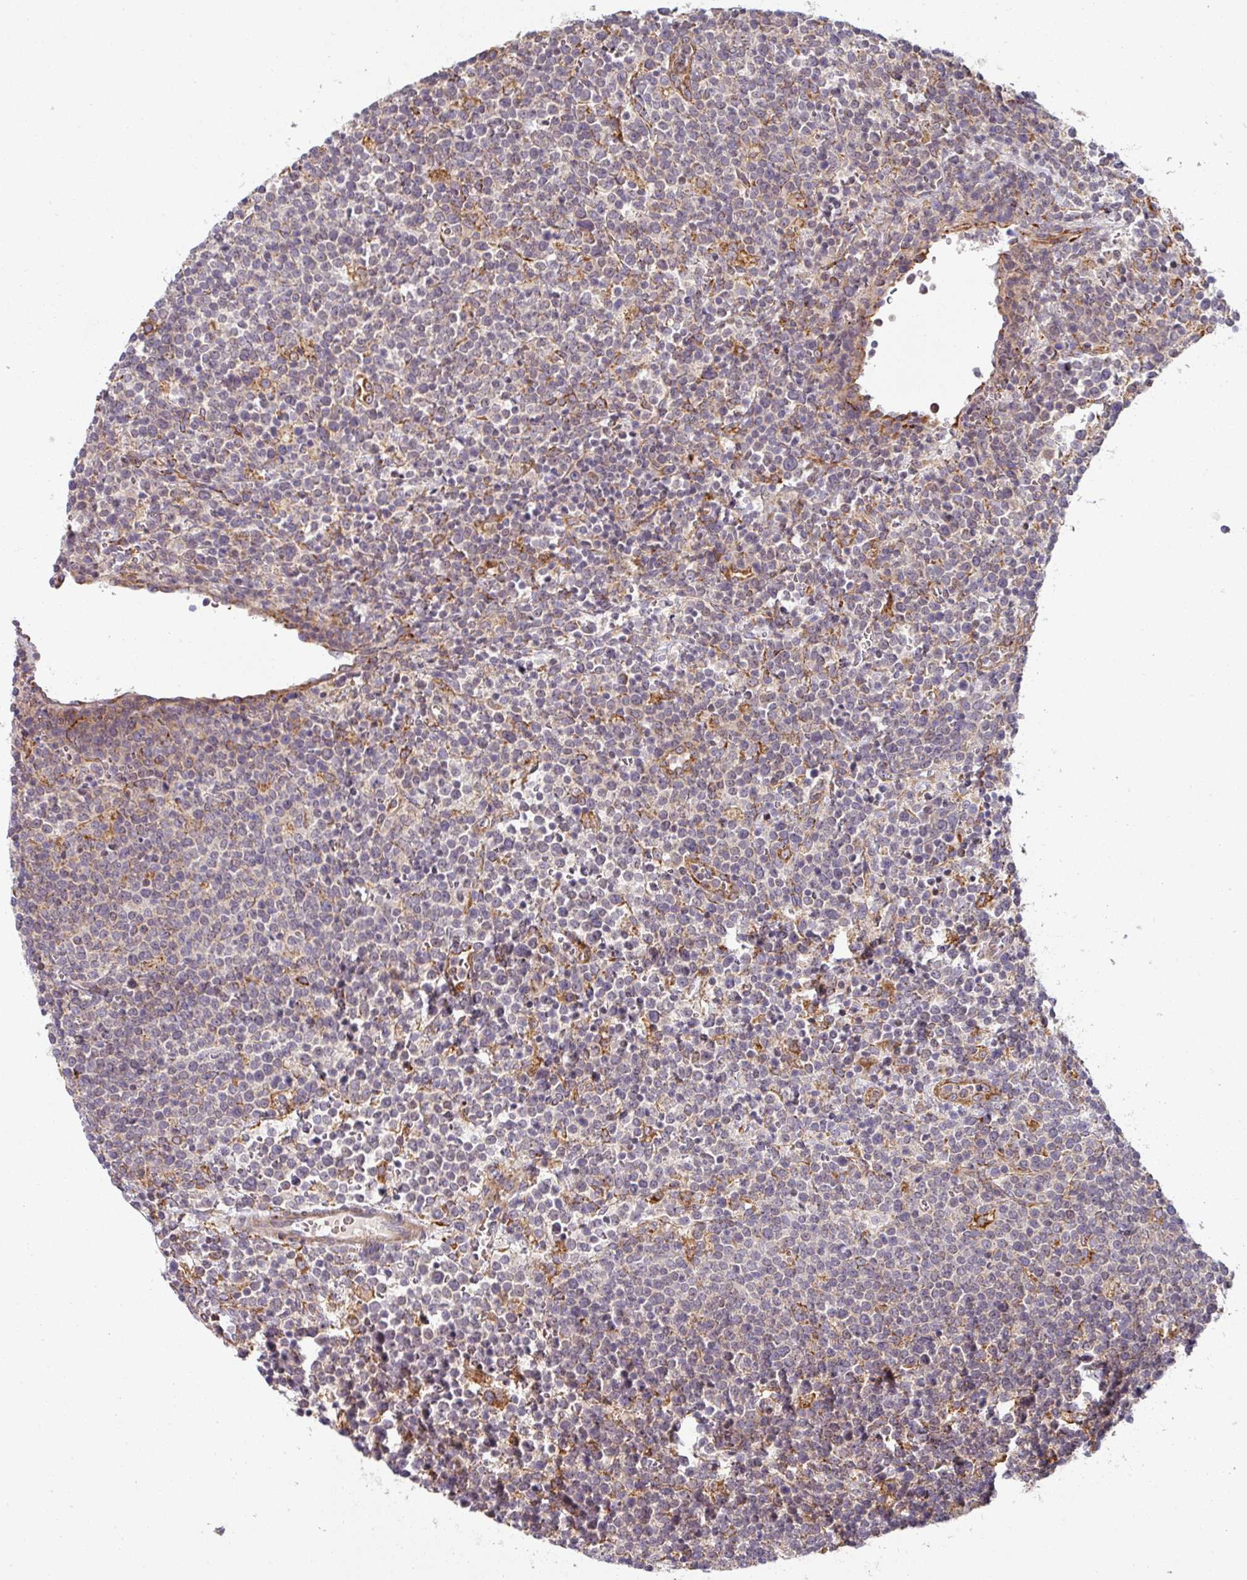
{"staining": {"intensity": "negative", "quantity": "none", "location": "none"}, "tissue": "lymphoma", "cell_type": "Tumor cells", "image_type": "cancer", "snomed": [{"axis": "morphology", "description": "Malignant lymphoma, non-Hodgkin's type, High grade"}, {"axis": "topography", "description": "Lymph node"}], "caption": "Immunohistochemical staining of high-grade malignant lymphoma, non-Hodgkin's type shows no significant positivity in tumor cells.", "gene": "ZNF268", "patient": {"sex": "male", "age": 61}}